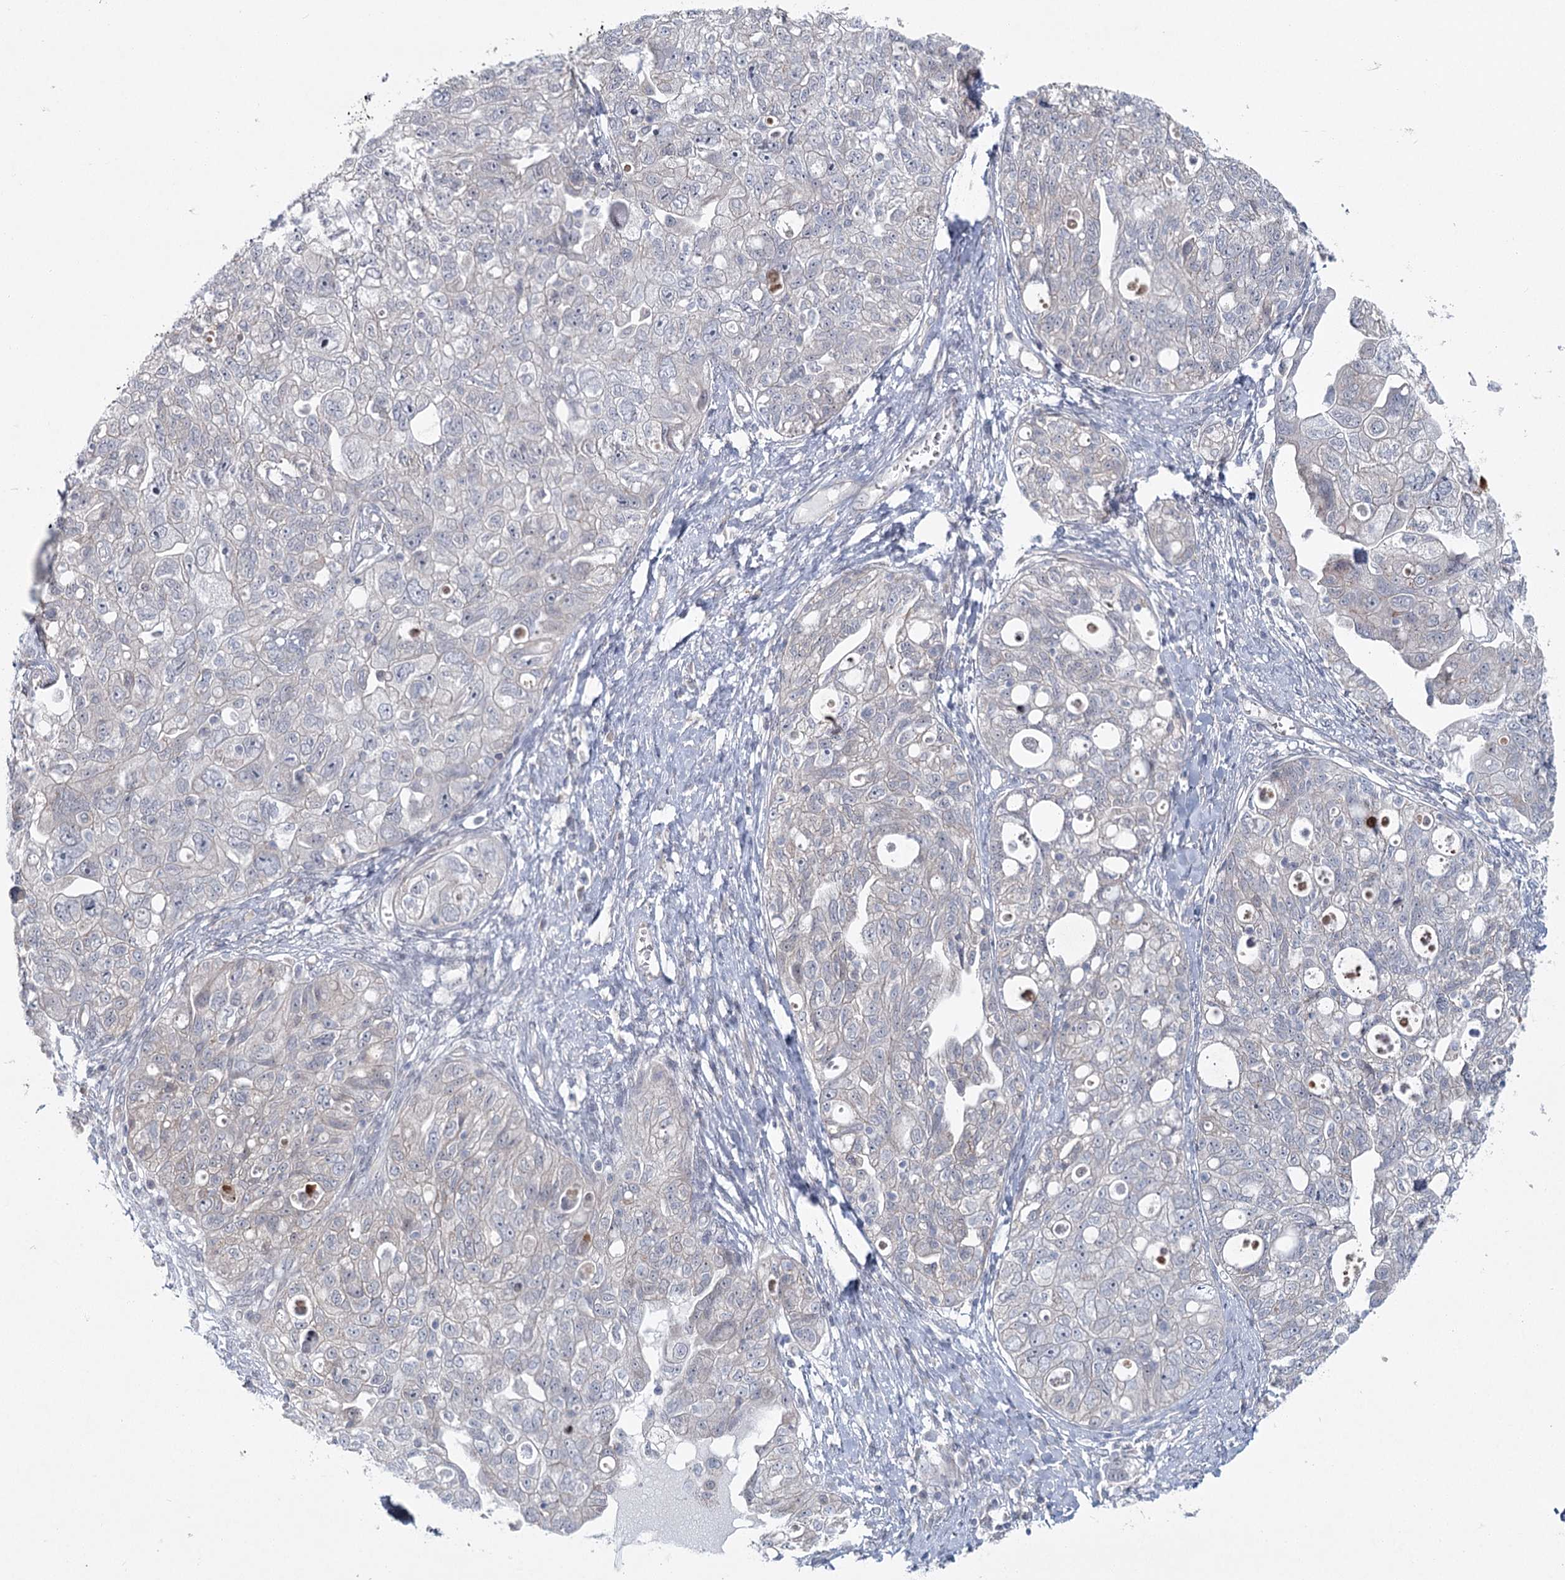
{"staining": {"intensity": "negative", "quantity": "none", "location": "none"}, "tissue": "ovarian cancer", "cell_type": "Tumor cells", "image_type": "cancer", "snomed": [{"axis": "morphology", "description": "Carcinoma, NOS"}, {"axis": "morphology", "description": "Cystadenocarcinoma, serous, NOS"}, {"axis": "topography", "description": "Ovary"}], "caption": "Ovarian cancer stained for a protein using immunohistochemistry exhibits no expression tumor cells.", "gene": "SPINK13", "patient": {"sex": "female", "age": 69}}